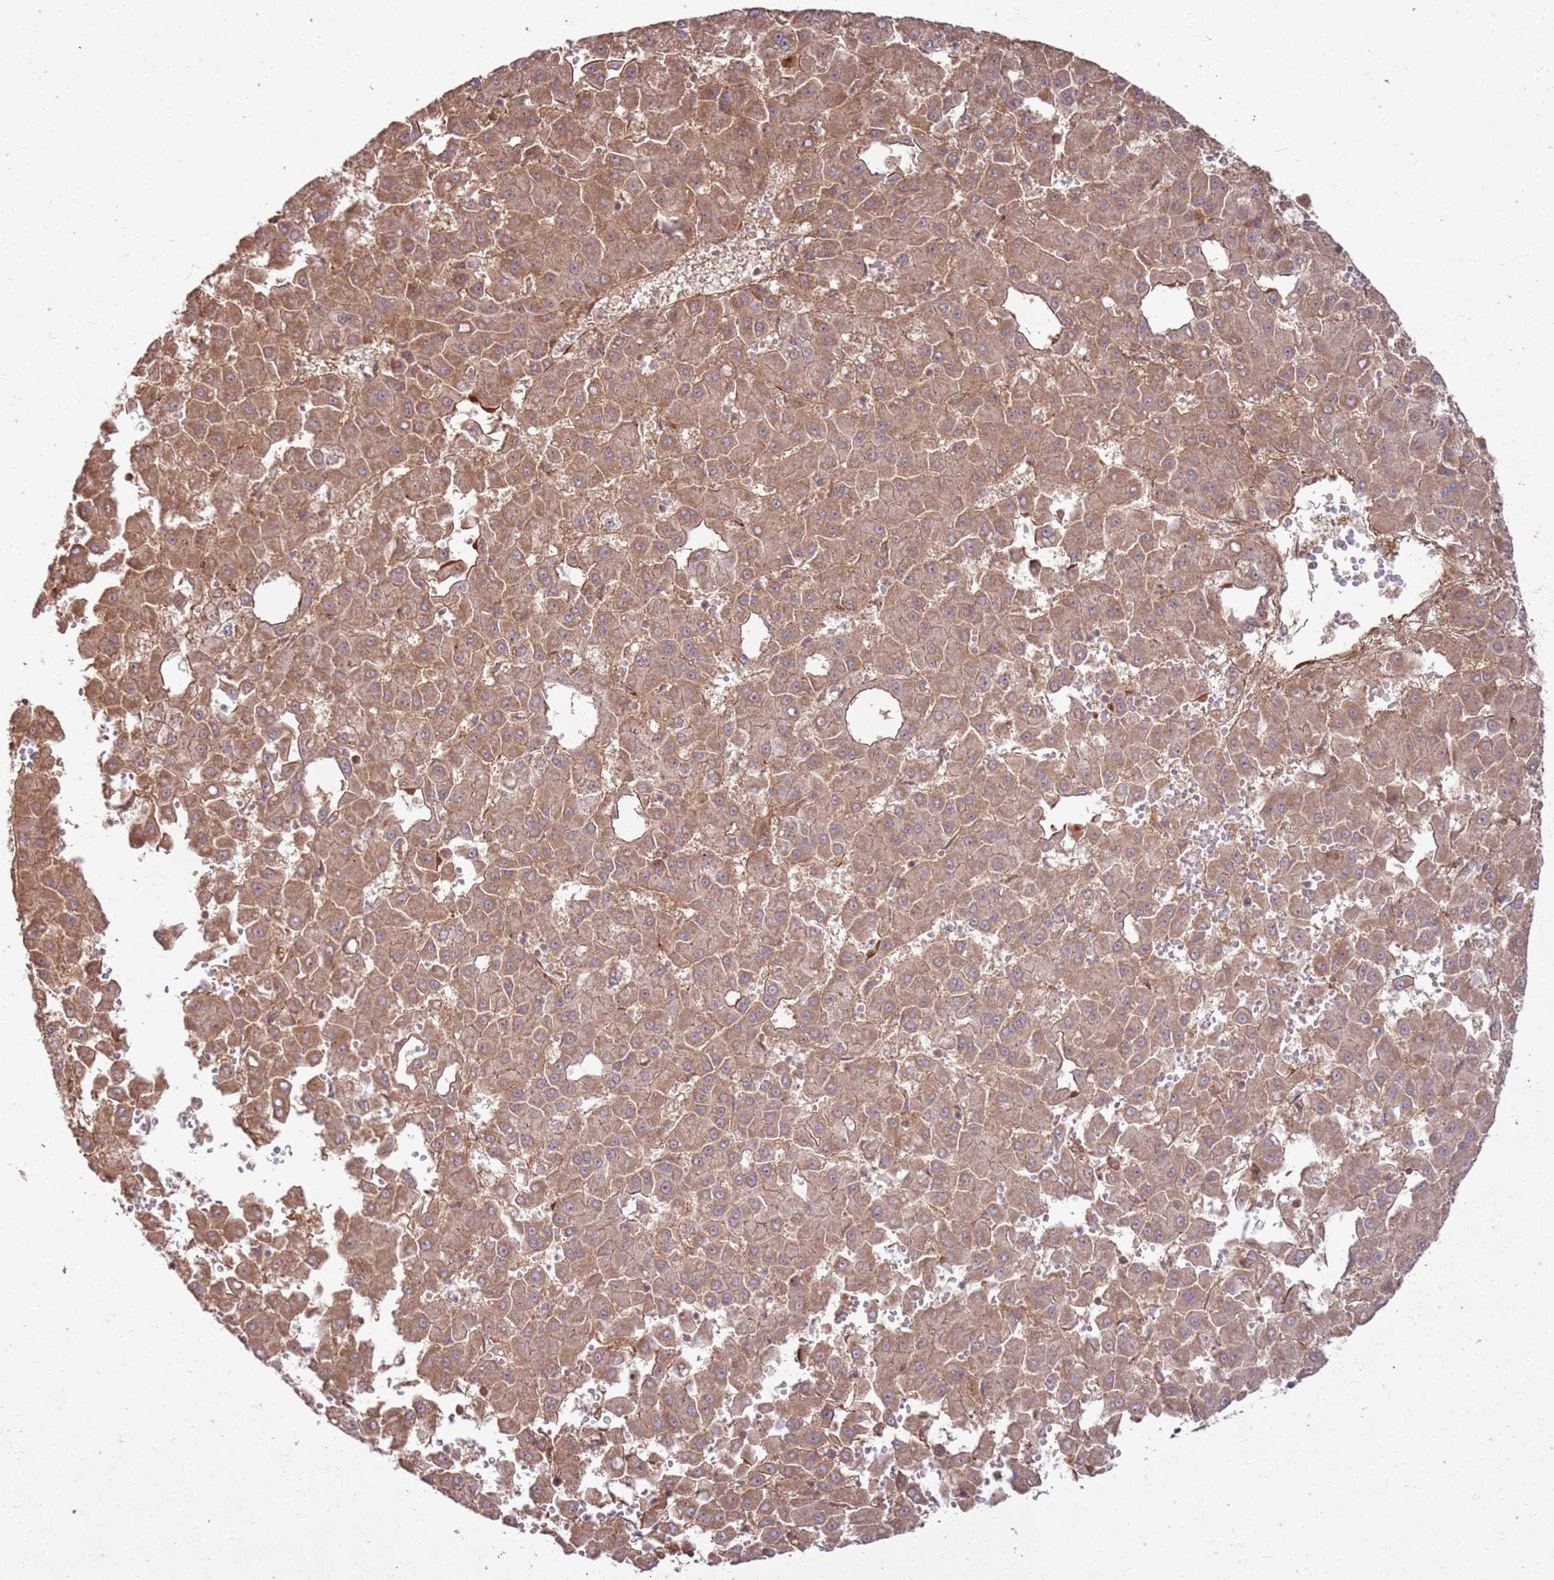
{"staining": {"intensity": "moderate", "quantity": ">75%", "location": "cytoplasmic/membranous"}, "tissue": "liver cancer", "cell_type": "Tumor cells", "image_type": "cancer", "snomed": [{"axis": "morphology", "description": "Carcinoma, Hepatocellular, NOS"}, {"axis": "topography", "description": "Liver"}], "caption": "Immunohistochemistry (IHC) staining of liver hepatocellular carcinoma, which demonstrates medium levels of moderate cytoplasmic/membranous positivity in about >75% of tumor cells indicating moderate cytoplasmic/membranous protein staining. The staining was performed using DAB (3,3'-diaminobenzidine) (brown) for protein detection and nuclei were counterstained in hematoxylin (blue).", "gene": "ZNF623", "patient": {"sex": "male", "age": 47}}